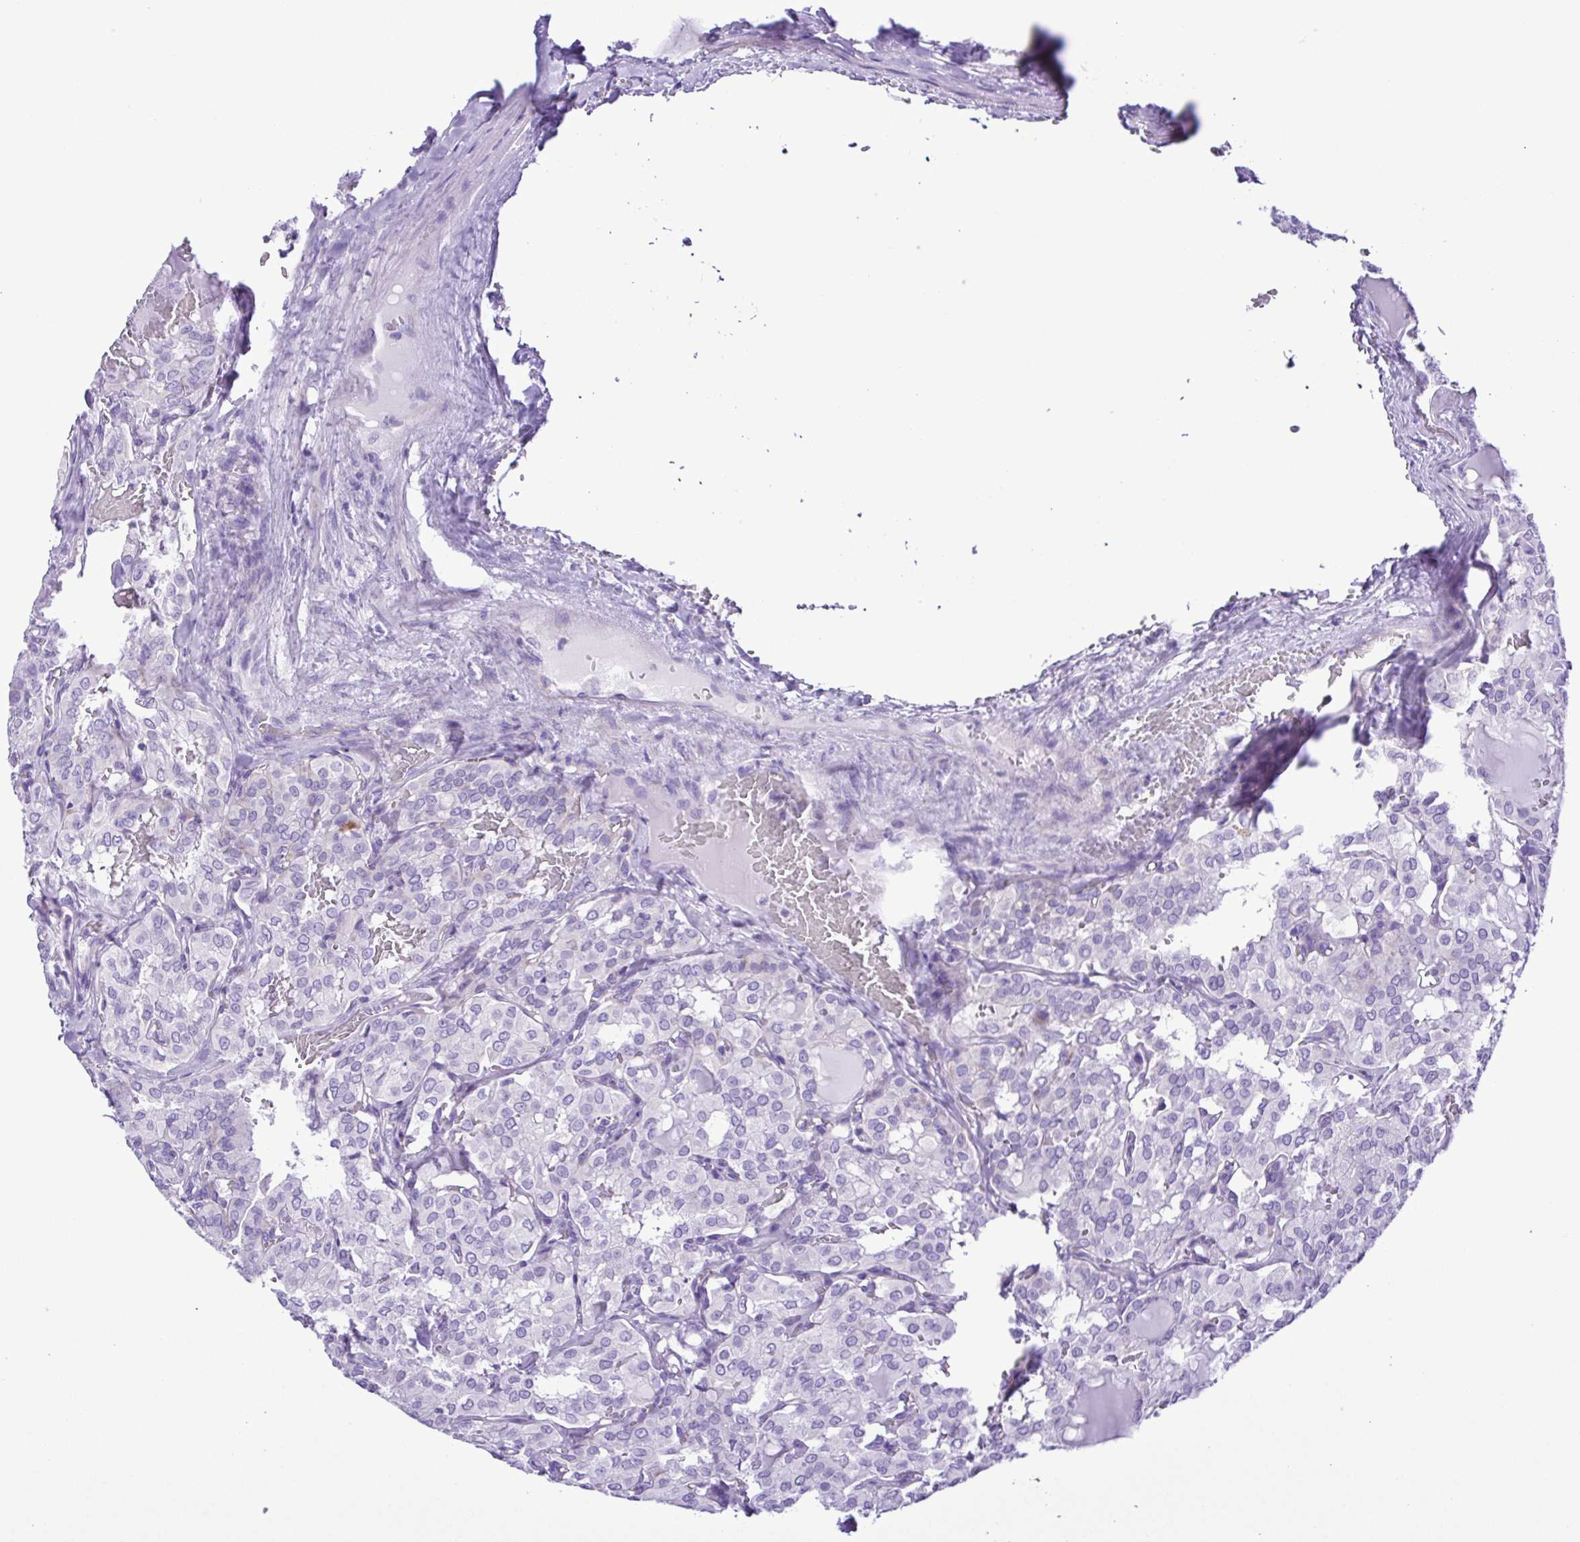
{"staining": {"intensity": "negative", "quantity": "none", "location": "none"}, "tissue": "thyroid cancer", "cell_type": "Tumor cells", "image_type": "cancer", "snomed": [{"axis": "morphology", "description": "Papillary adenocarcinoma, NOS"}, {"axis": "topography", "description": "Thyroid gland"}], "caption": "Immunohistochemistry (IHC) micrograph of neoplastic tissue: thyroid cancer stained with DAB displays no significant protein expression in tumor cells. Nuclei are stained in blue.", "gene": "SYT1", "patient": {"sex": "male", "age": 20}}